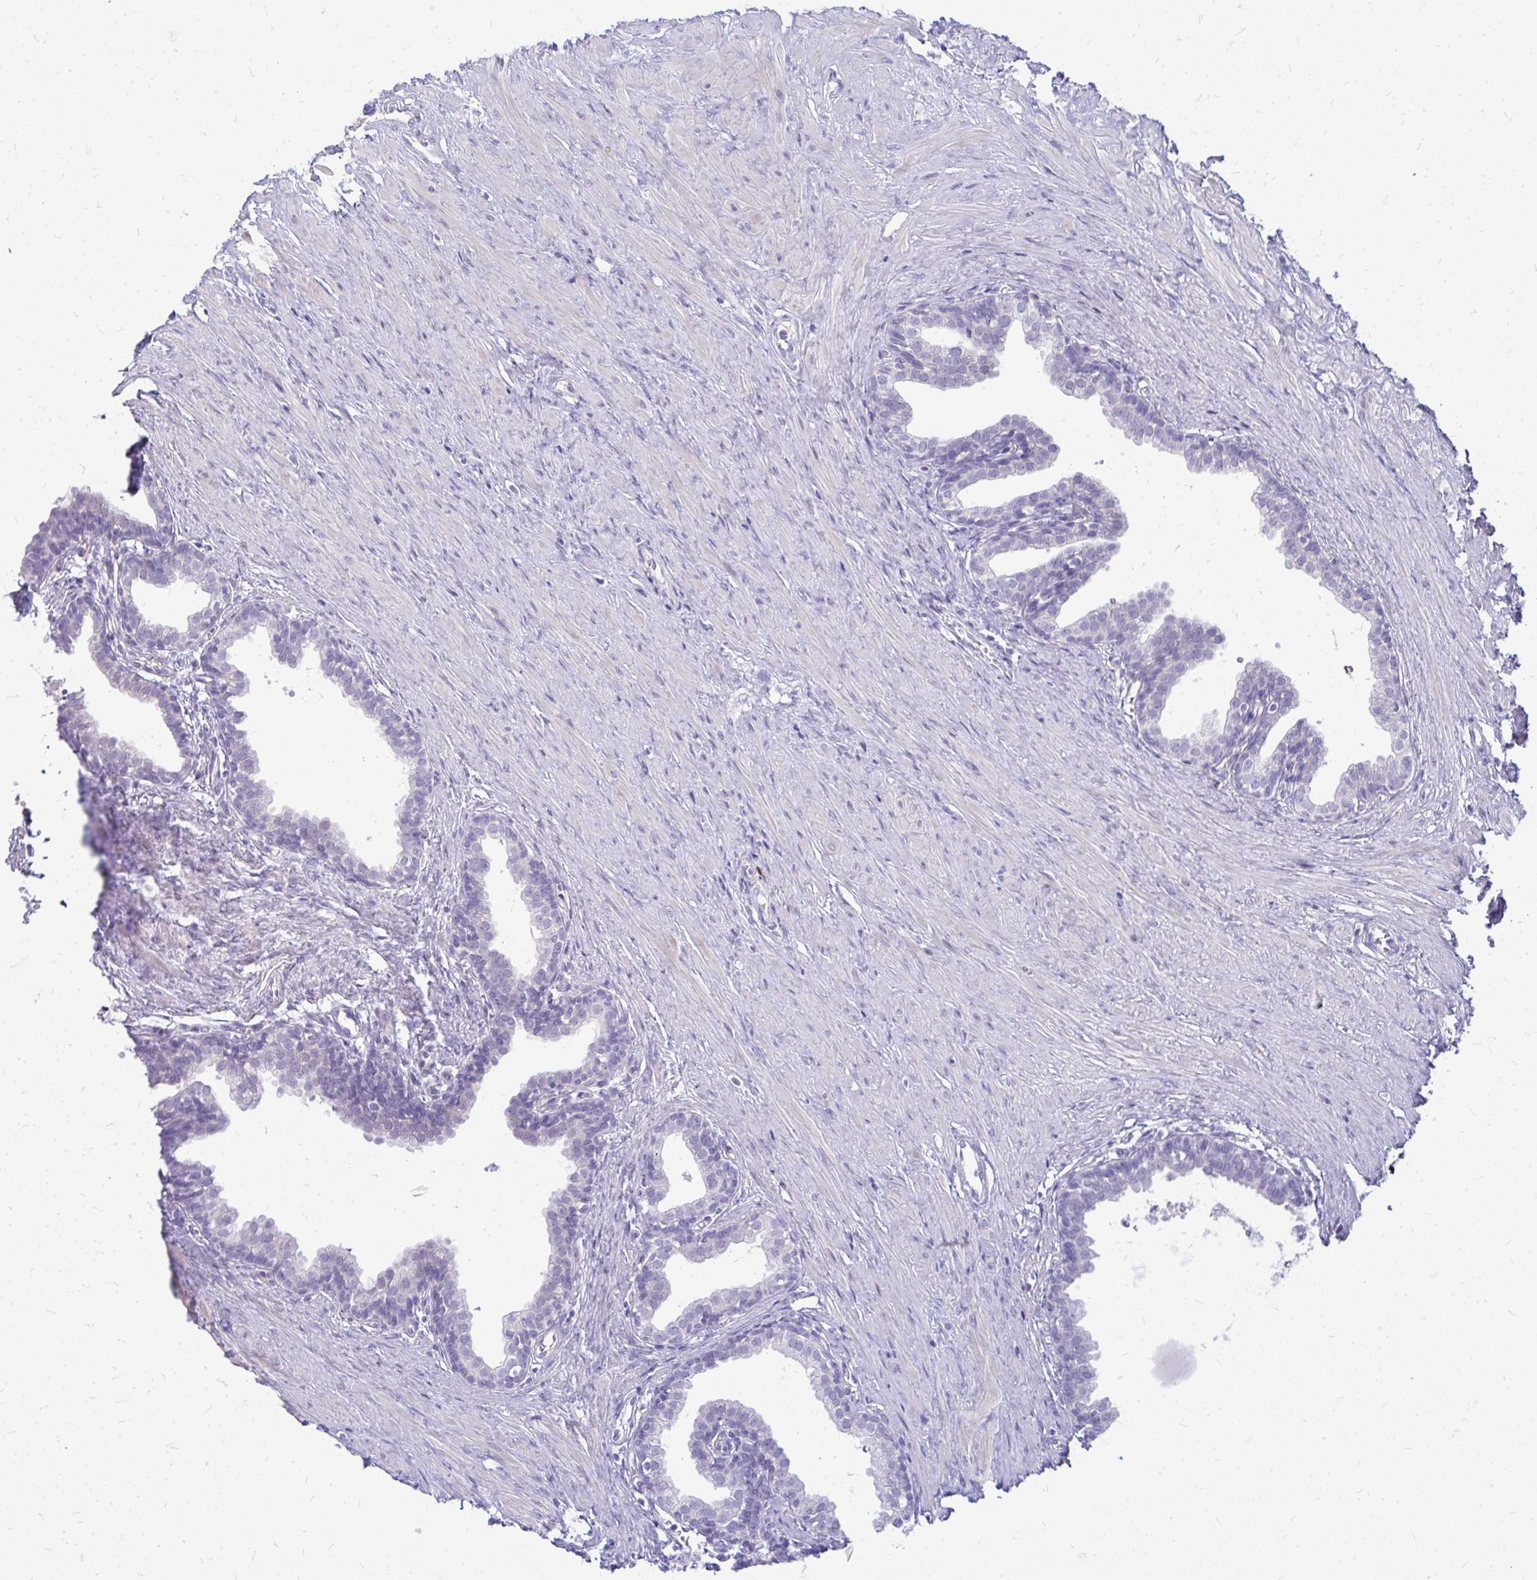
{"staining": {"intensity": "negative", "quantity": "none", "location": "none"}, "tissue": "prostate", "cell_type": "Glandular cells", "image_type": "normal", "snomed": [{"axis": "morphology", "description": "Normal tissue, NOS"}, {"axis": "topography", "description": "Prostate"}, {"axis": "topography", "description": "Peripheral nerve tissue"}], "caption": "High power microscopy histopathology image of an immunohistochemistry histopathology image of unremarkable prostate, revealing no significant staining in glandular cells.", "gene": "TSPEAR", "patient": {"sex": "male", "age": 55}}